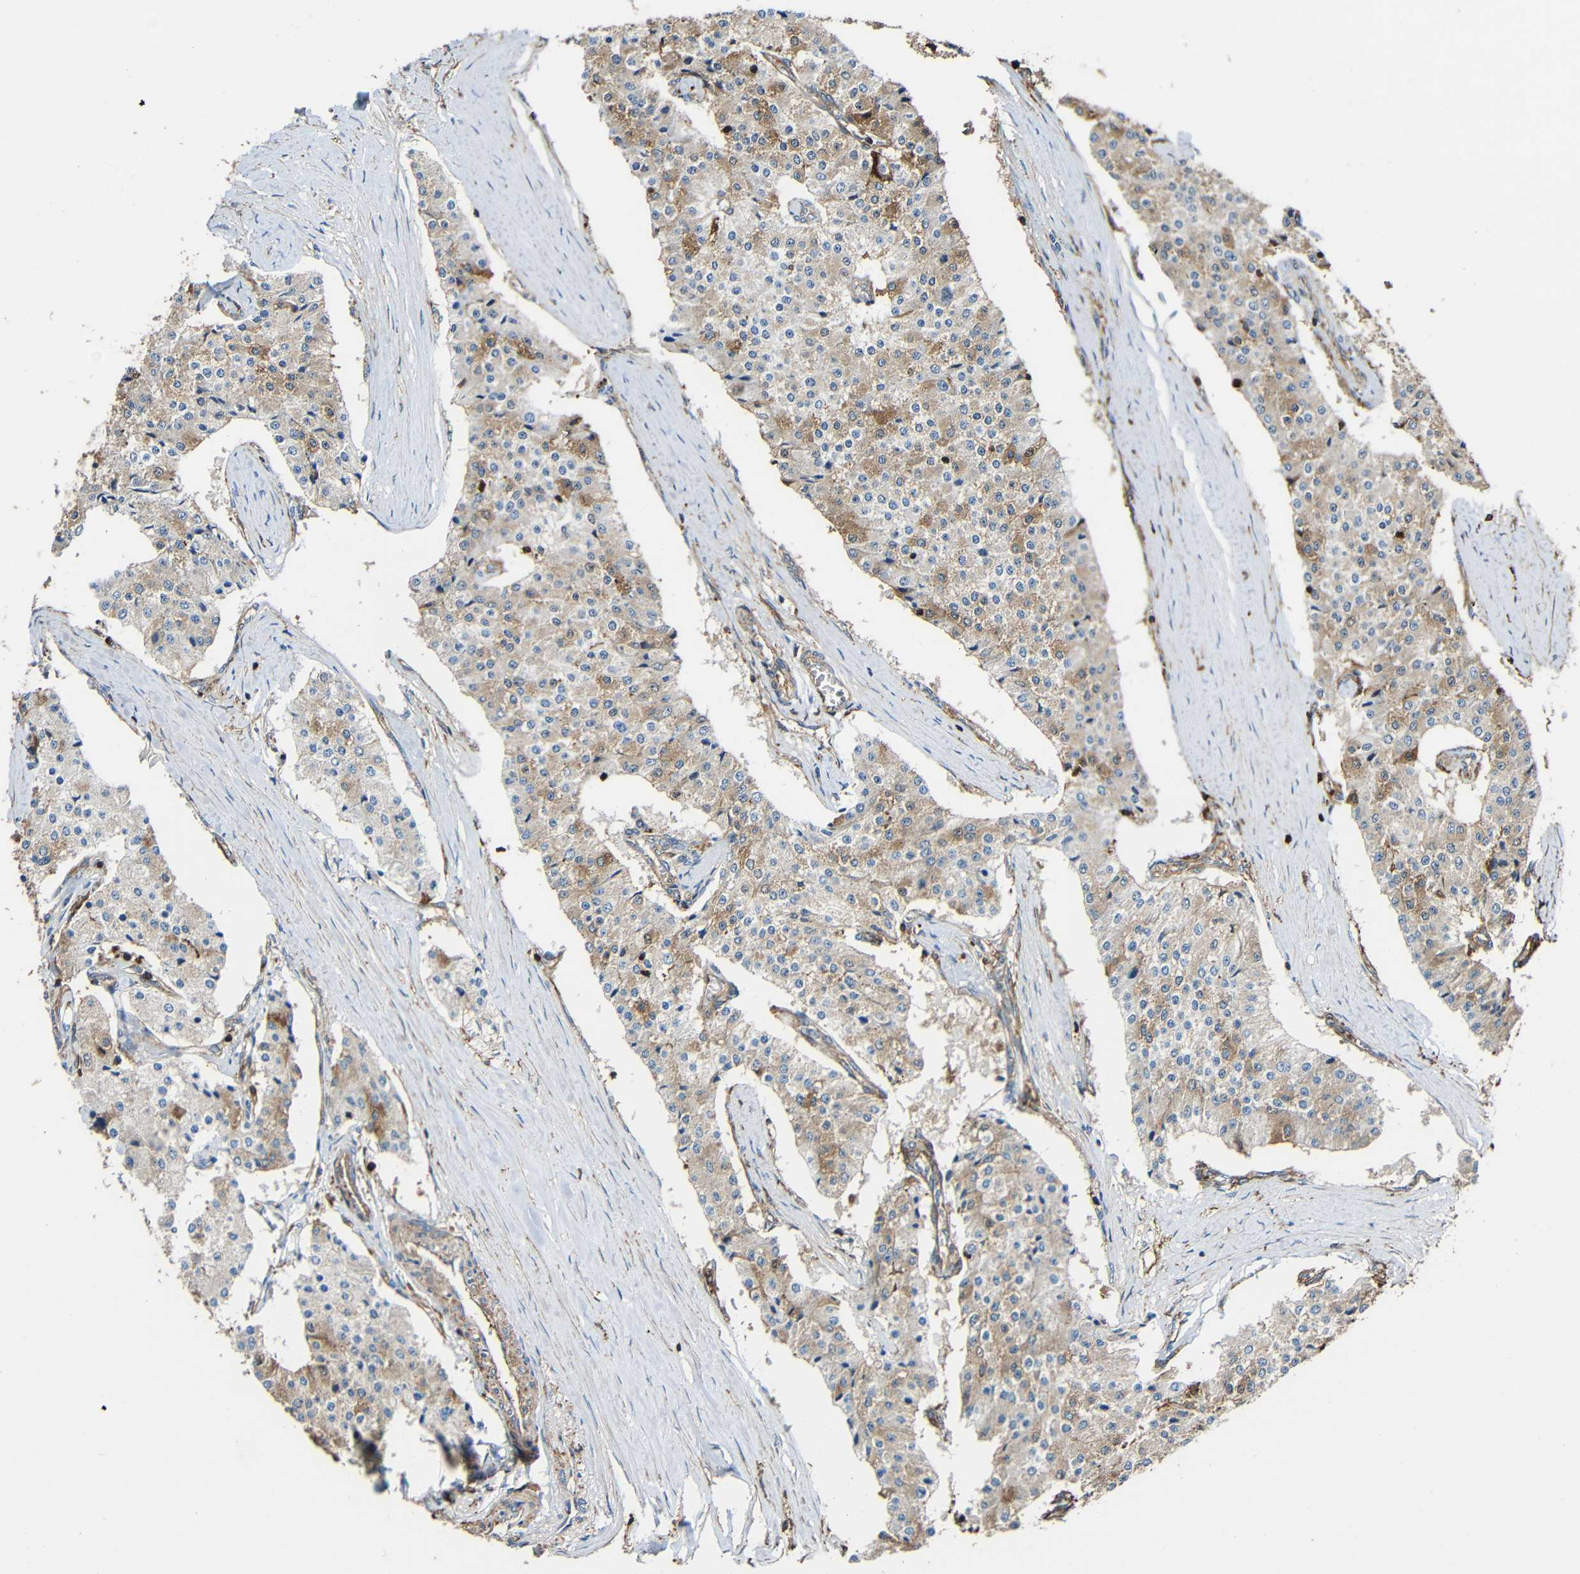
{"staining": {"intensity": "moderate", "quantity": "<25%", "location": "cytoplasmic/membranous"}, "tissue": "carcinoid", "cell_type": "Tumor cells", "image_type": "cancer", "snomed": [{"axis": "morphology", "description": "Carcinoid, malignant, NOS"}, {"axis": "topography", "description": "Colon"}], "caption": "This image exhibits IHC staining of carcinoid (malignant), with low moderate cytoplasmic/membranous positivity in approximately <25% of tumor cells.", "gene": "RHOT2", "patient": {"sex": "female", "age": 52}}